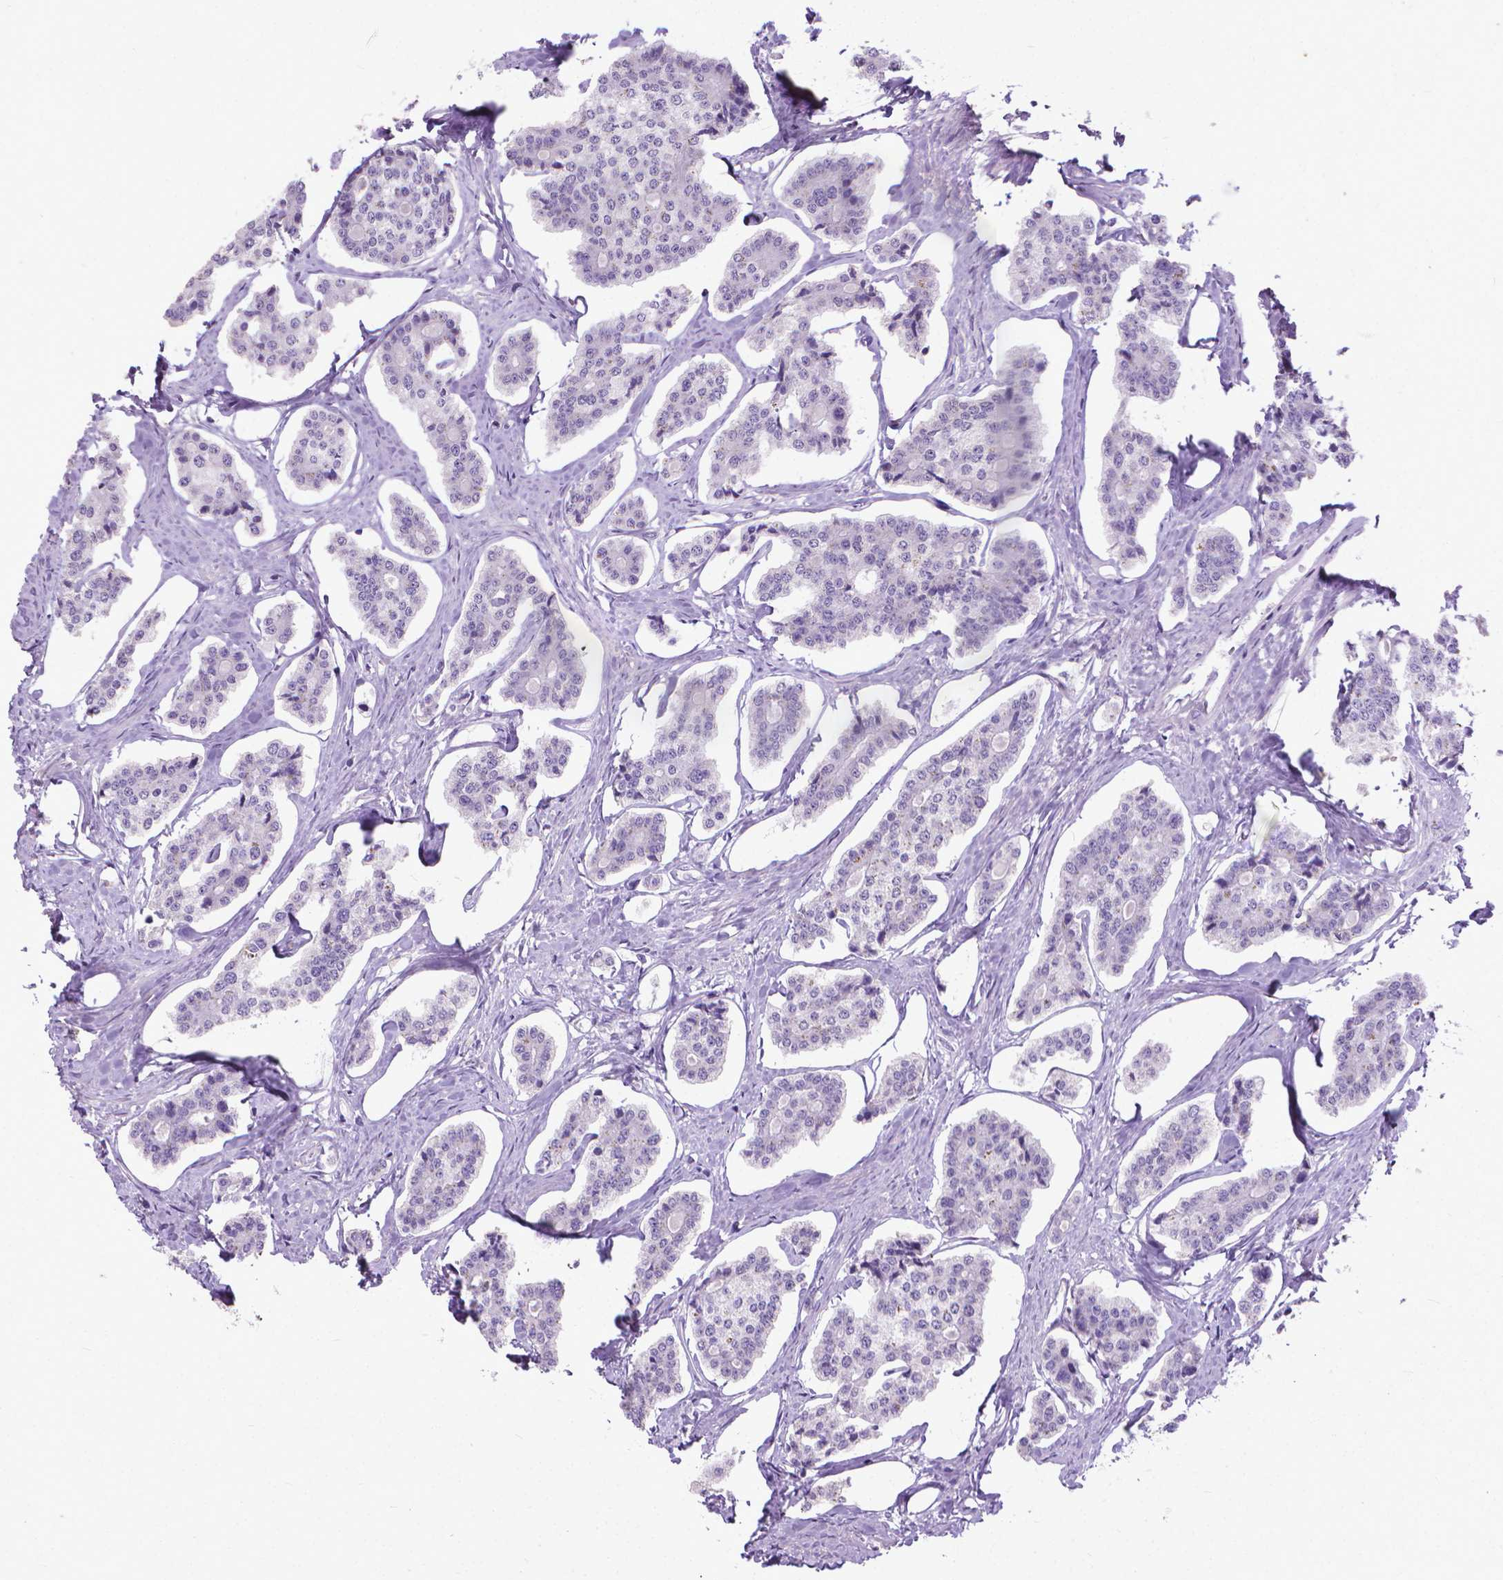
{"staining": {"intensity": "negative", "quantity": "none", "location": "none"}, "tissue": "carcinoid", "cell_type": "Tumor cells", "image_type": "cancer", "snomed": [{"axis": "morphology", "description": "Carcinoid, malignant, NOS"}, {"axis": "topography", "description": "Small intestine"}], "caption": "This histopathology image is of carcinoid stained with immunohistochemistry to label a protein in brown with the nuclei are counter-stained blue. There is no expression in tumor cells.", "gene": "KRT5", "patient": {"sex": "female", "age": 65}}